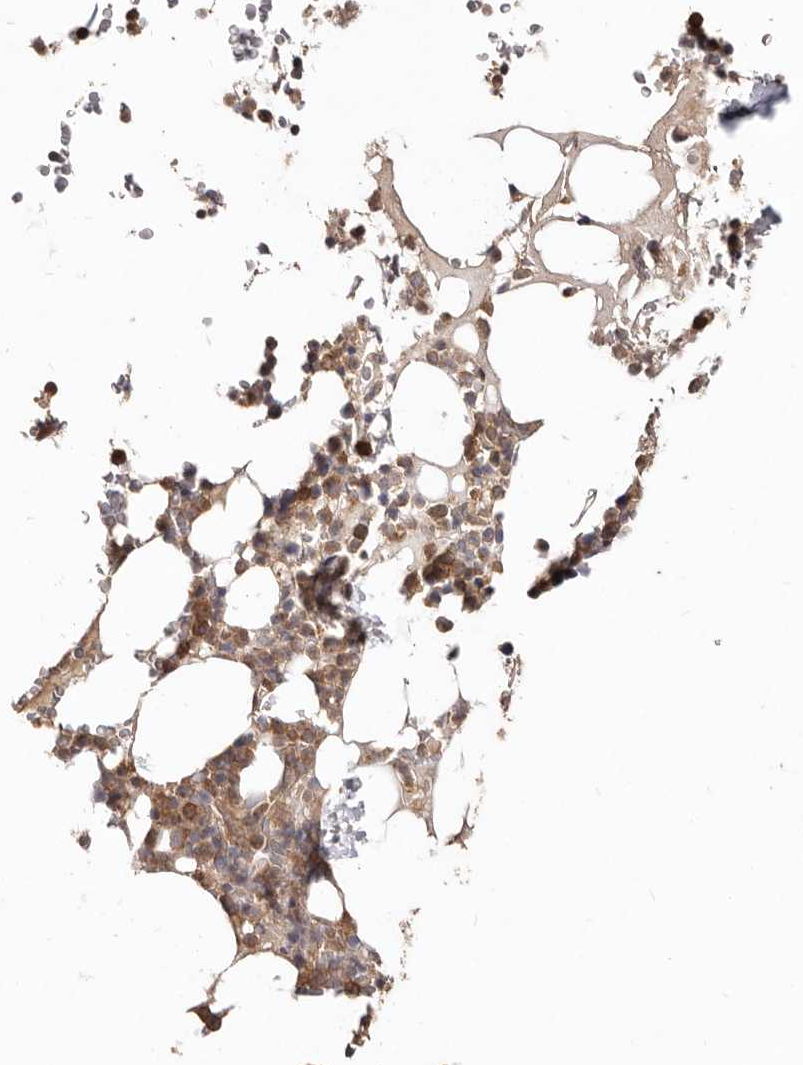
{"staining": {"intensity": "moderate", "quantity": ">75%", "location": "cytoplasmic/membranous"}, "tissue": "bone marrow", "cell_type": "Hematopoietic cells", "image_type": "normal", "snomed": [{"axis": "morphology", "description": "Normal tissue, NOS"}, {"axis": "topography", "description": "Bone marrow"}], "caption": "This is a histology image of immunohistochemistry staining of normal bone marrow, which shows moderate expression in the cytoplasmic/membranous of hematopoietic cells.", "gene": "LRRC25", "patient": {"sex": "male", "age": 58}}